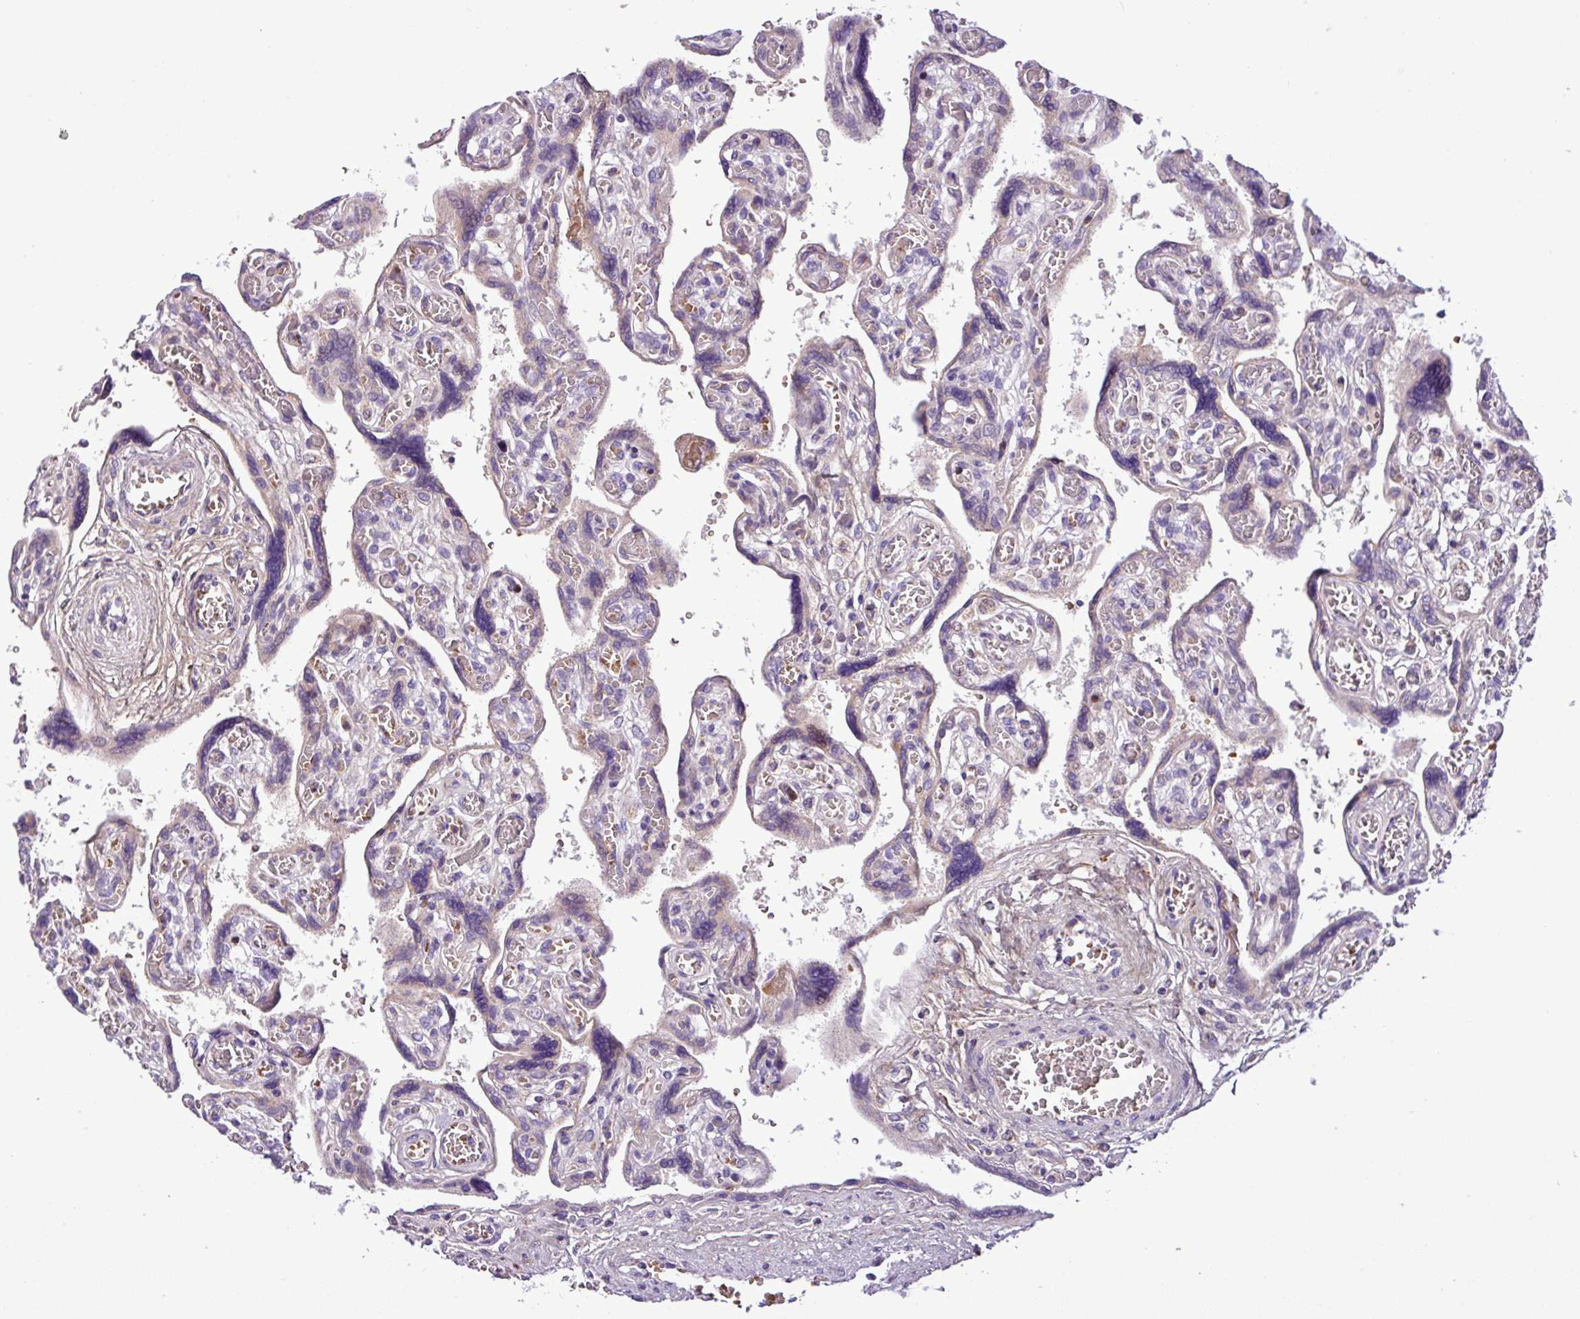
{"staining": {"intensity": "negative", "quantity": "none", "location": "none"}, "tissue": "placenta", "cell_type": "Decidual cells", "image_type": "normal", "snomed": [{"axis": "morphology", "description": "Normal tissue, NOS"}, {"axis": "topography", "description": "Placenta"}], "caption": "High magnification brightfield microscopy of benign placenta stained with DAB (3,3'-diaminobenzidine) (brown) and counterstained with hematoxylin (blue): decidual cells show no significant positivity. (DAB IHC with hematoxylin counter stain).", "gene": "FAM183A", "patient": {"sex": "female", "age": 39}}